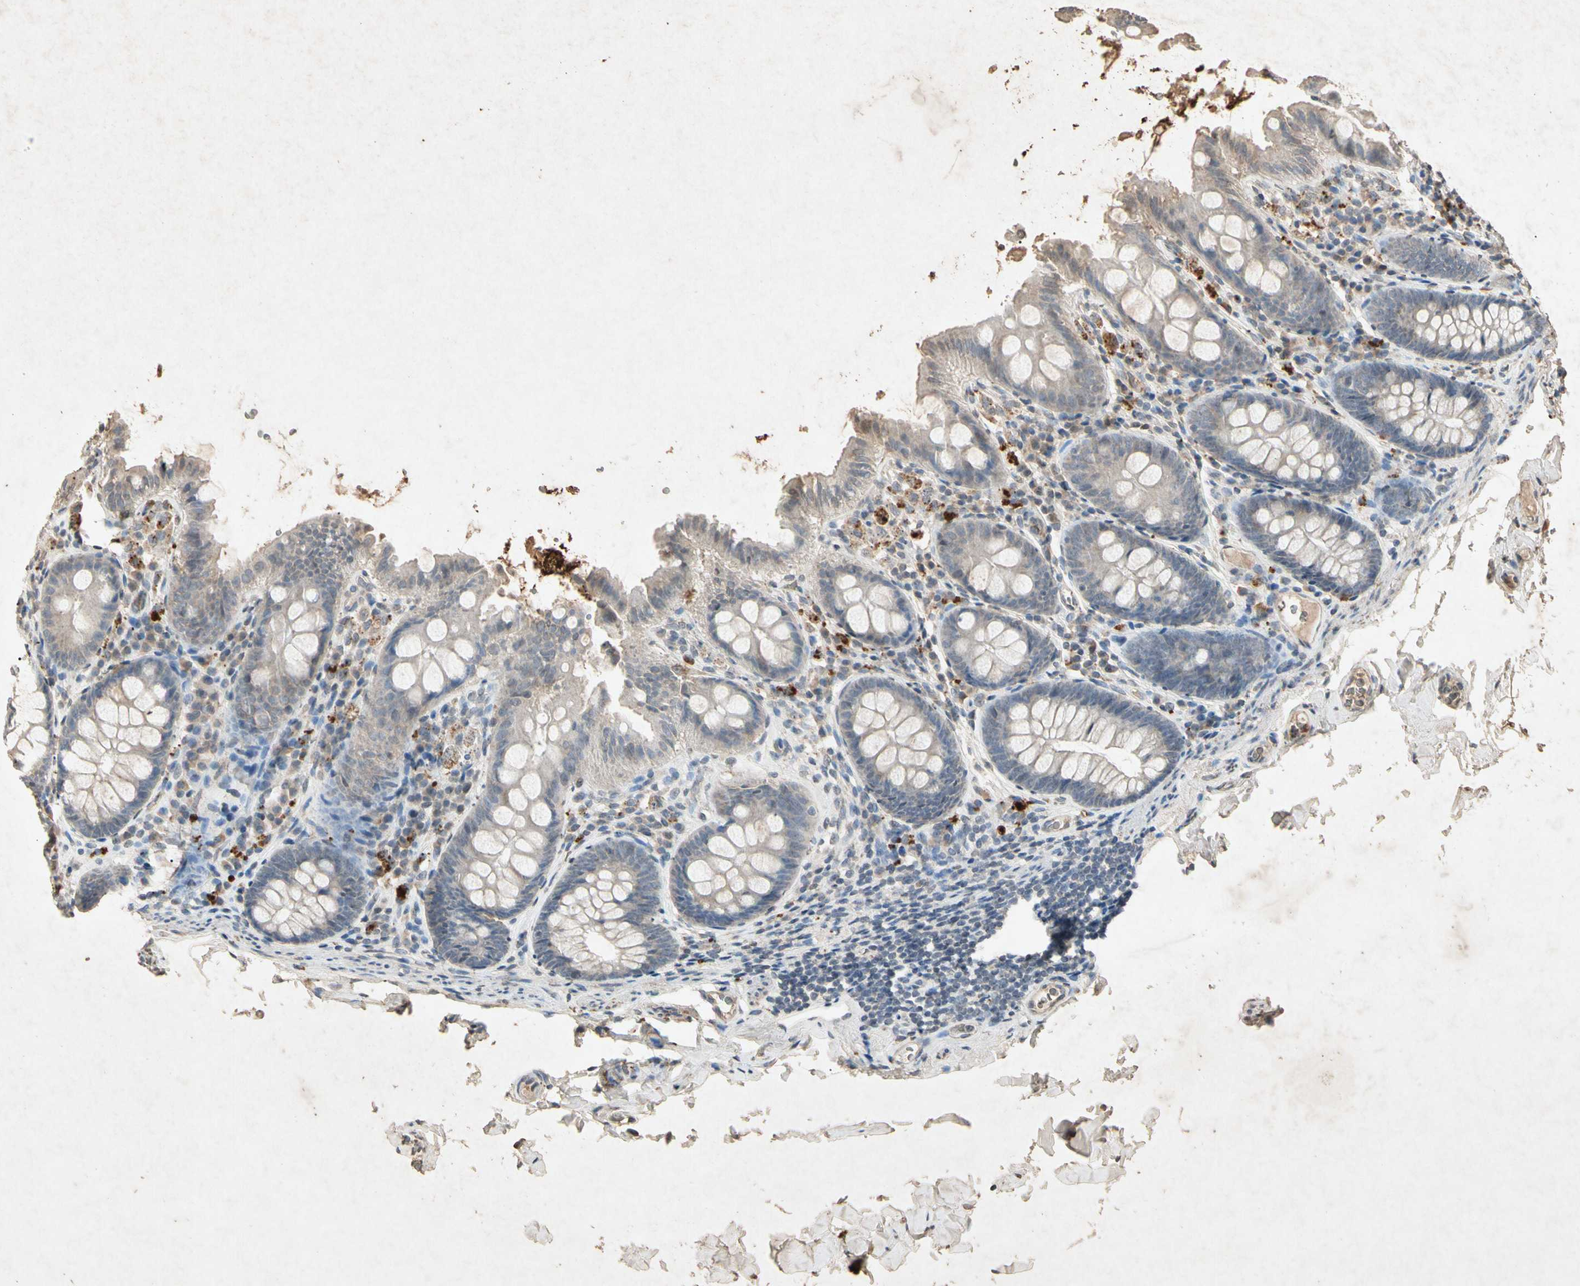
{"staining": {"intensity": "weak", "quantity": ">75%", "location": "cytoplasmic/membranous"}, "tissue": "colon", "cell_type": "Endothelial cells", "image_type": "normal", "snomed": [{"axis": "morphology", "description": "Normal tissue, NOS"}, {"axis": "topography", "description": "Colon"}], "caption": "An image of human colon stained for a protein shows weak cytoplasmic/membranous brown staining in endothelial cells. Using DAB (brown) and hematoxylin (blue) stains, captured at high magnification using brightfield microscopy.", "gene": "MSRB1", "patient": {"sex": "female", "age": 61}}